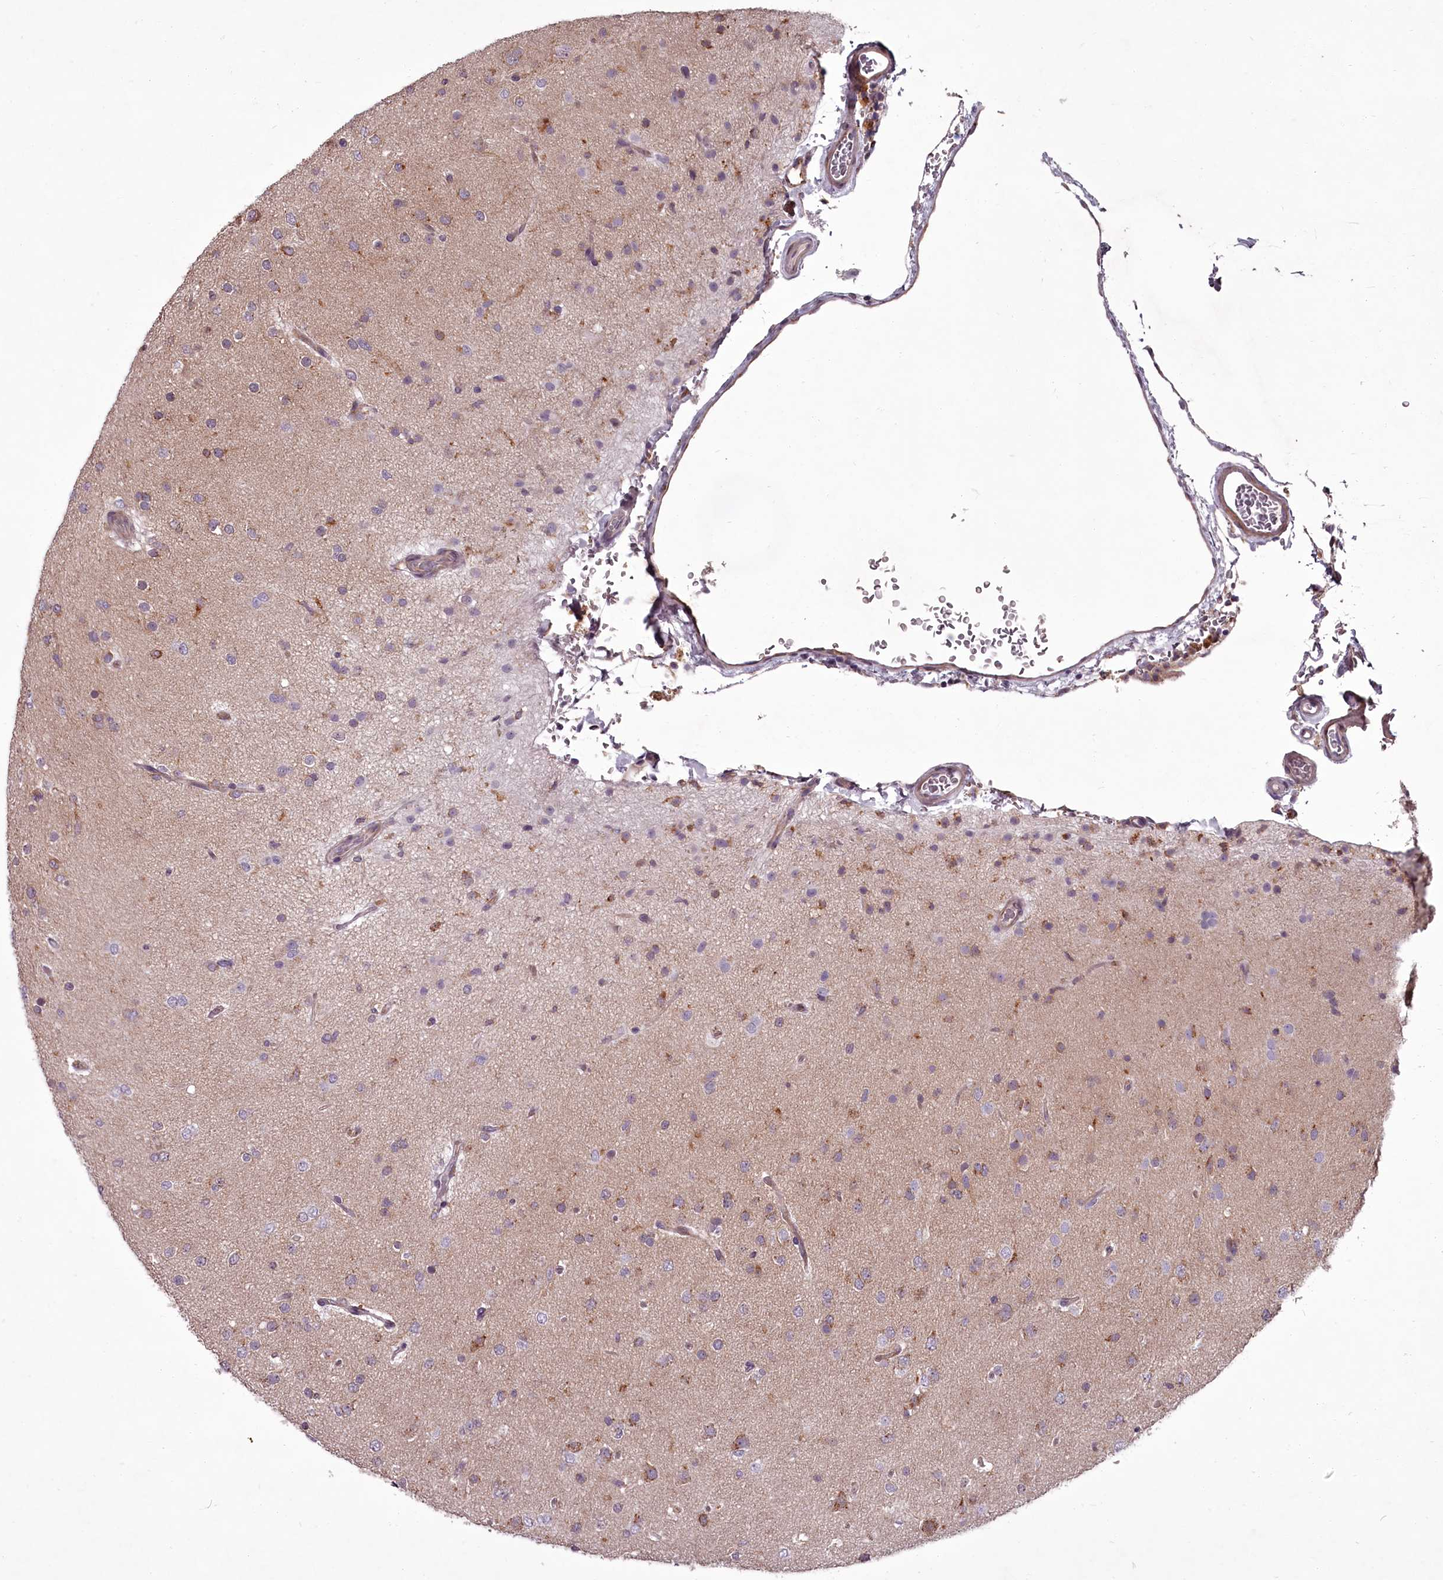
{"staining": {"intensity": "negative", "quantity": "none", "location": "none"}, "tissue": "glioma", "cell_type": "Tumor cells", "image_type": "cancer", "snomed": [{"axis": "morphology", "description": "Glioma, malignant, Low grade"}, {"axis": "topography", "description": "Brain"}], "caption": "Tumor cells show no significant protein staining in glioma. (Immunohistochemistry (ihc), brightfield microscopy, high magnification).", "gene": "STX6", "patient": {"sex": "male", "age": 65}}